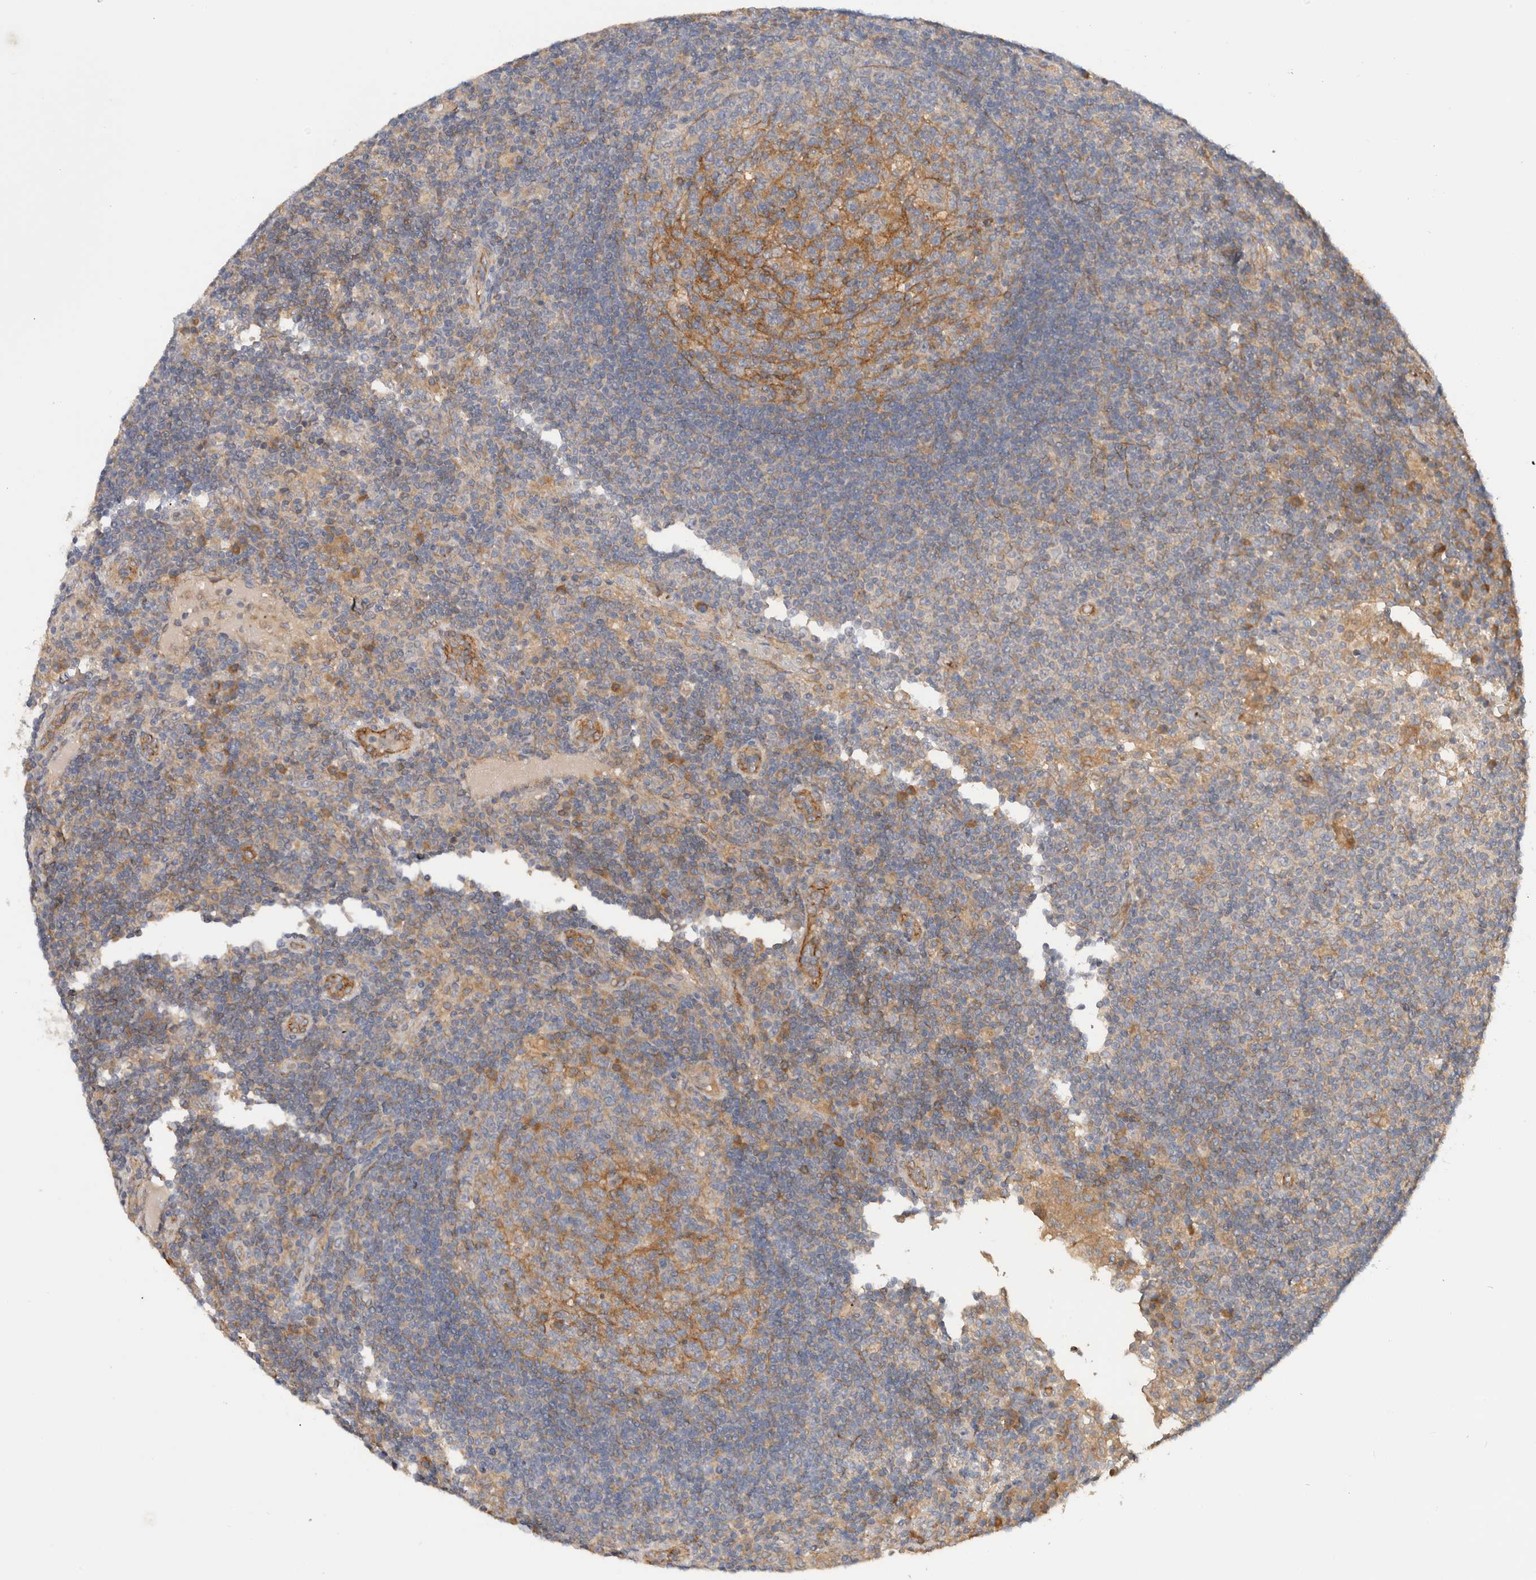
{"staining": {"intensity": "moderate", "quantity": ">75%", "location": "cytoplasmic/membranous"}, "tissue": "lymph node", "cell_type": "Germinal center cells", "image_type": "normal", "snomed": [{"axis": "morphology", "description": "Normal tissue, NOS"}, {"axis": "topography", "description": "Lymph node"}], "caption": "Protein analysis of benign lymph node demonstrates moderate cytoplasmic/membranous expression in about >75% of germinal center cells.", "gene": "C8orf44", "patient": {"sex": "female", "age": 53}}